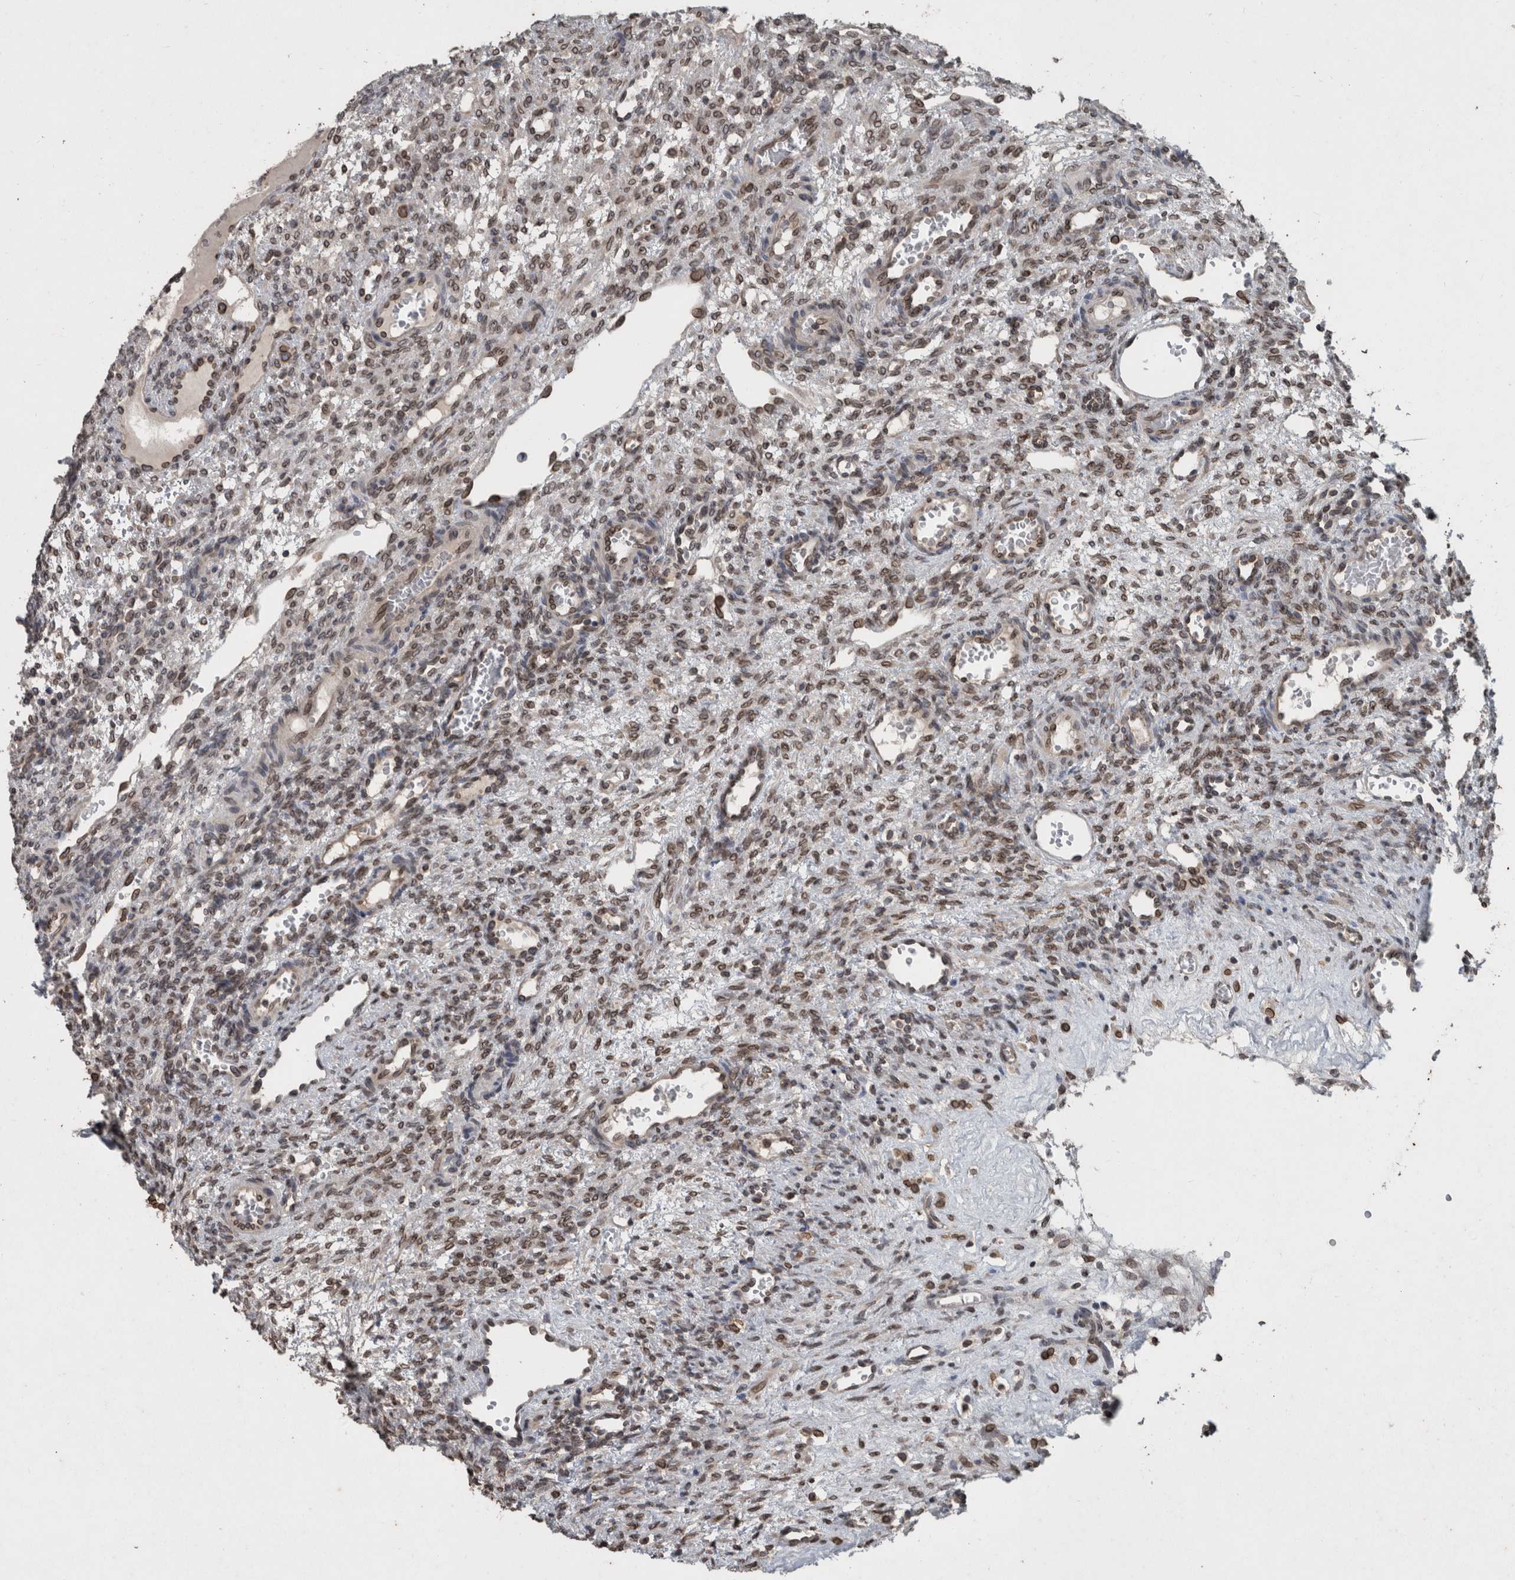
{"staining": {"intensity": "moderate", "quantity": "25%-75%", "location": "cytoplasmic/membranous,nuclear"}, "tissue": "ovary", "cell_type": "Ovarian stroma cells", "image_type": "normal", "snomed": [{"axis": "morphology", "description": "Normal tissue, NOS"}, {"axis": "topography", "description": "Ovary"}], "caption": "Immunohistochemical staining of benign ovary shows medium levels of moderate cytoplasmic/membranous,nuclear staining in approximately 25%-75% of ovarian stroma cells.", "gene": "RANBP2", "patient": {"sex": "female", "age": 34}}